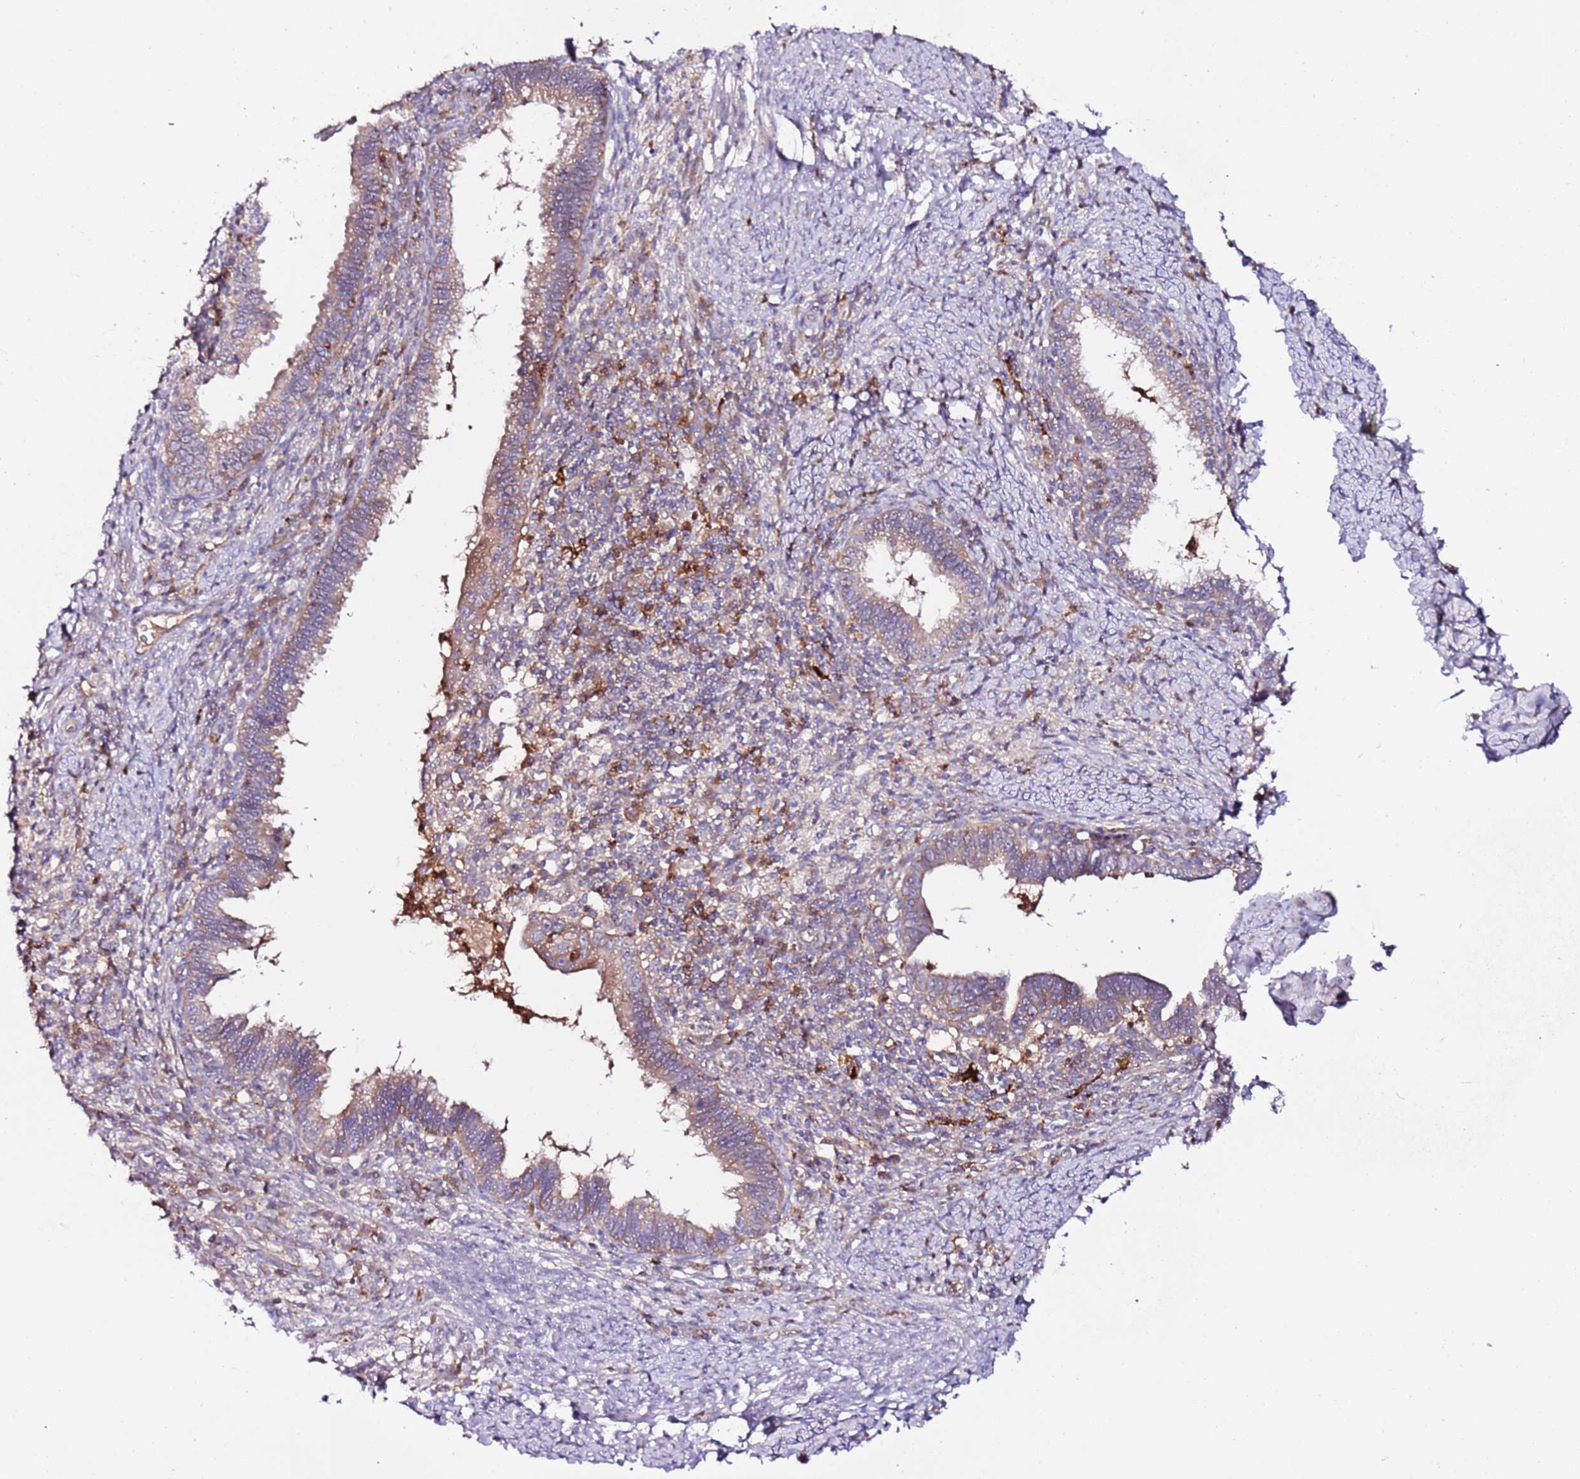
{"staining": {"intensity": "weak", "quantity": ">75%", "location": "cytoplasmic/membranous"}, "tissue": "cervical cancer", "cell_type": "Tumor cells", "image_type": "cancer", "snomed": [{"axis": "morphology", "description": "Adenocarcinoma, NOS"}, {"axis": "topography", "description": "Cervix"}], "caption": "Cervical cancer (adenocarcinoma) tissue demonstrates weak cytoplasmic/membranous positivity in approximately >75% of tumor cells, visualized by immunohistochemistry. The staining is performed using DAB (3,3'-diaminobenzidine) brown chromogen to label protein expression. The nuclei are counter-stained blue using hematoxylin.", "gene": "FLVCR1", "patient": {"sex": "female", "age": 36}}